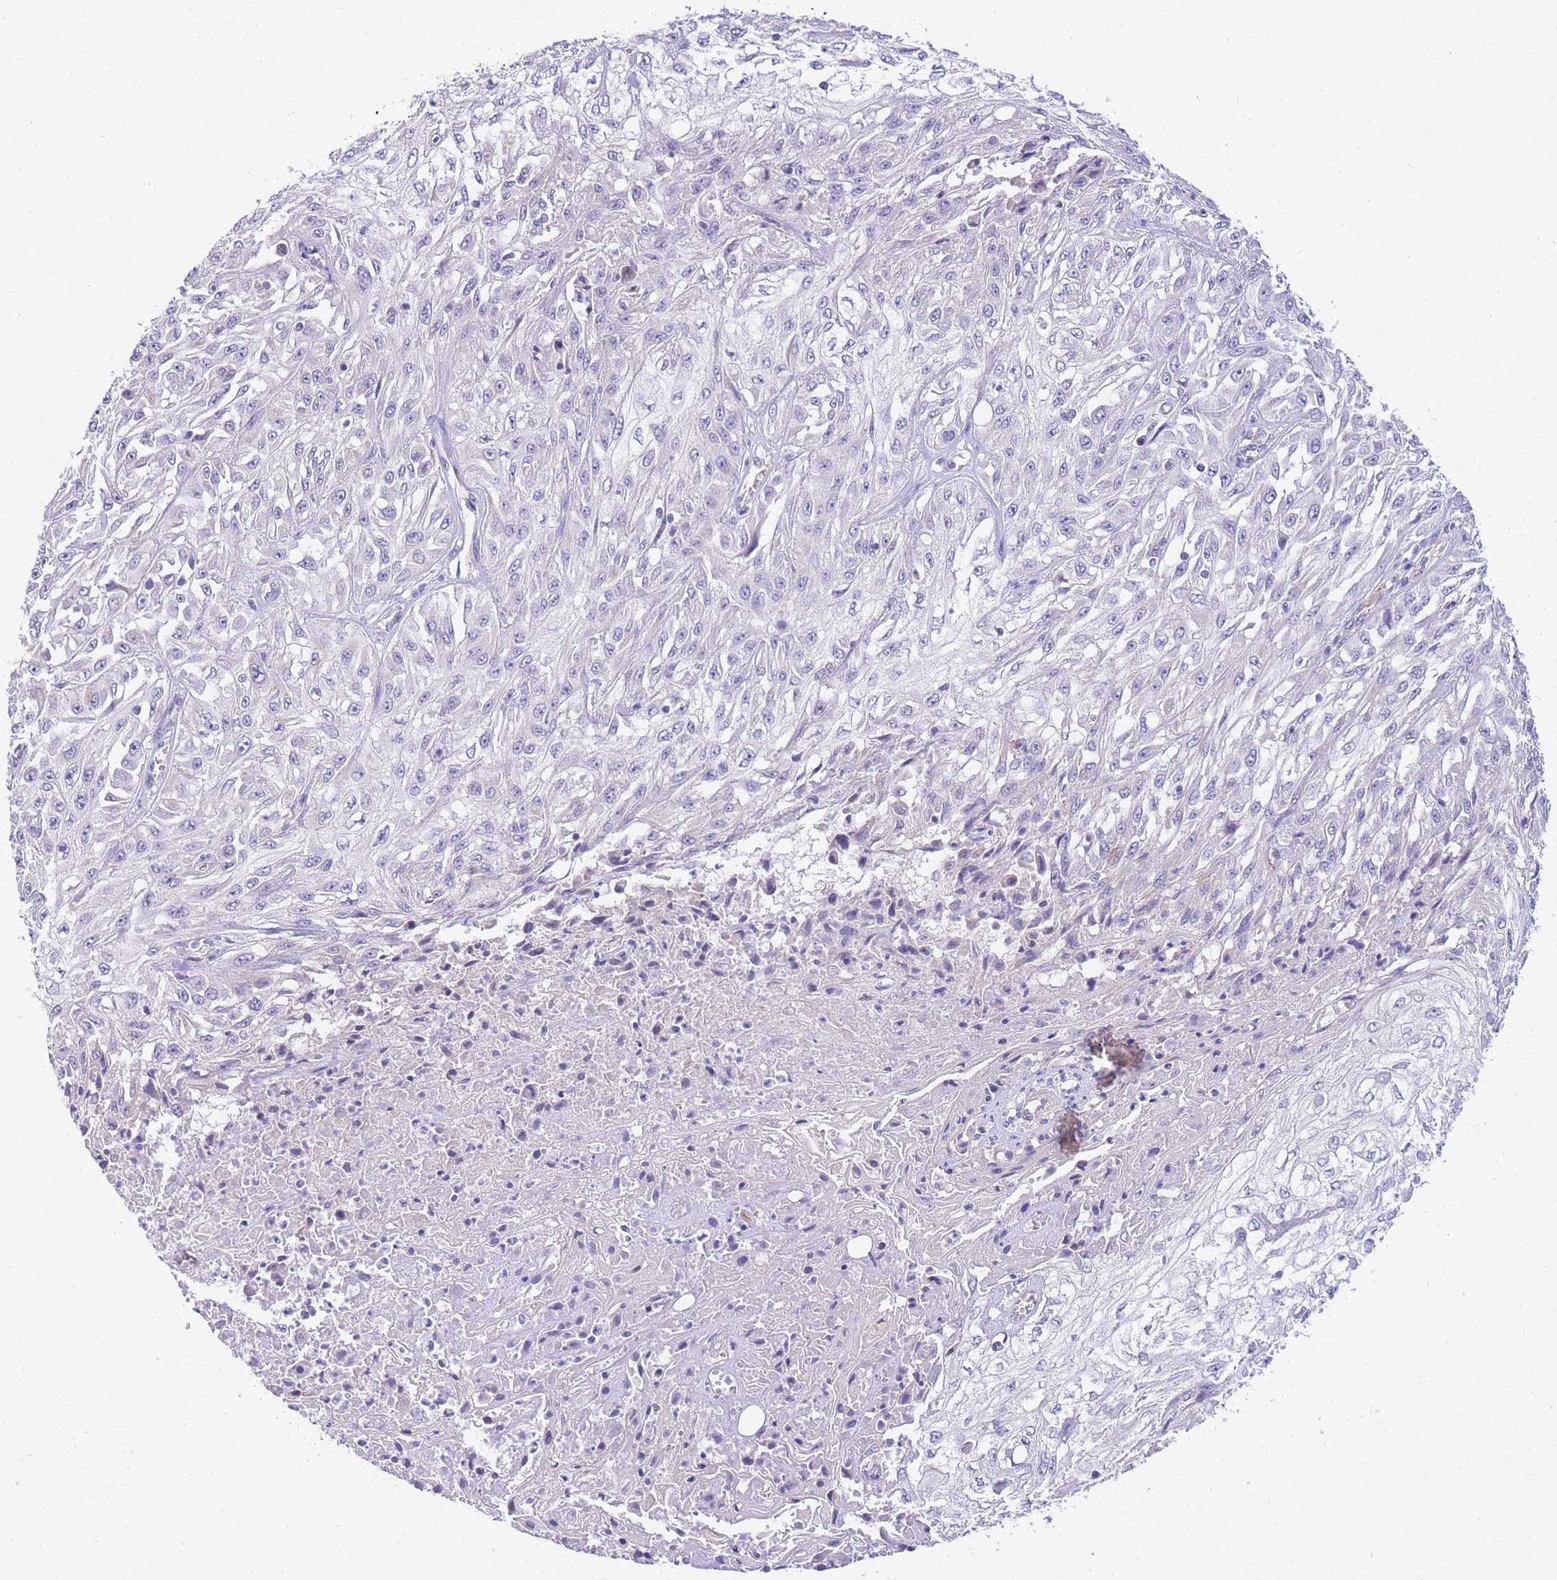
{"staining": {"intensity": "negative", "quantity": "none", "location": "none"}, "tissue": "skin cancer", "cell_type": "Tumor cells", "image_type": "cancer", "snomed": [{"axis": "morphology", "description": "Squamous cell carcinoma, NOS"}, {"axis": "morphology", "description": "Squamous cell carcinoma, metastatic, NOS"}, {"axis": "topography", "description": "Skin"}, {"axis": "topography", "description": "Lymph node"}], "caption": "DAB immunohistochemical staining of skin cancer demonstrates no significant expression in tumor cells.", "gene": "S100PBP", "patient": {"sex": "male", "age": 75}}